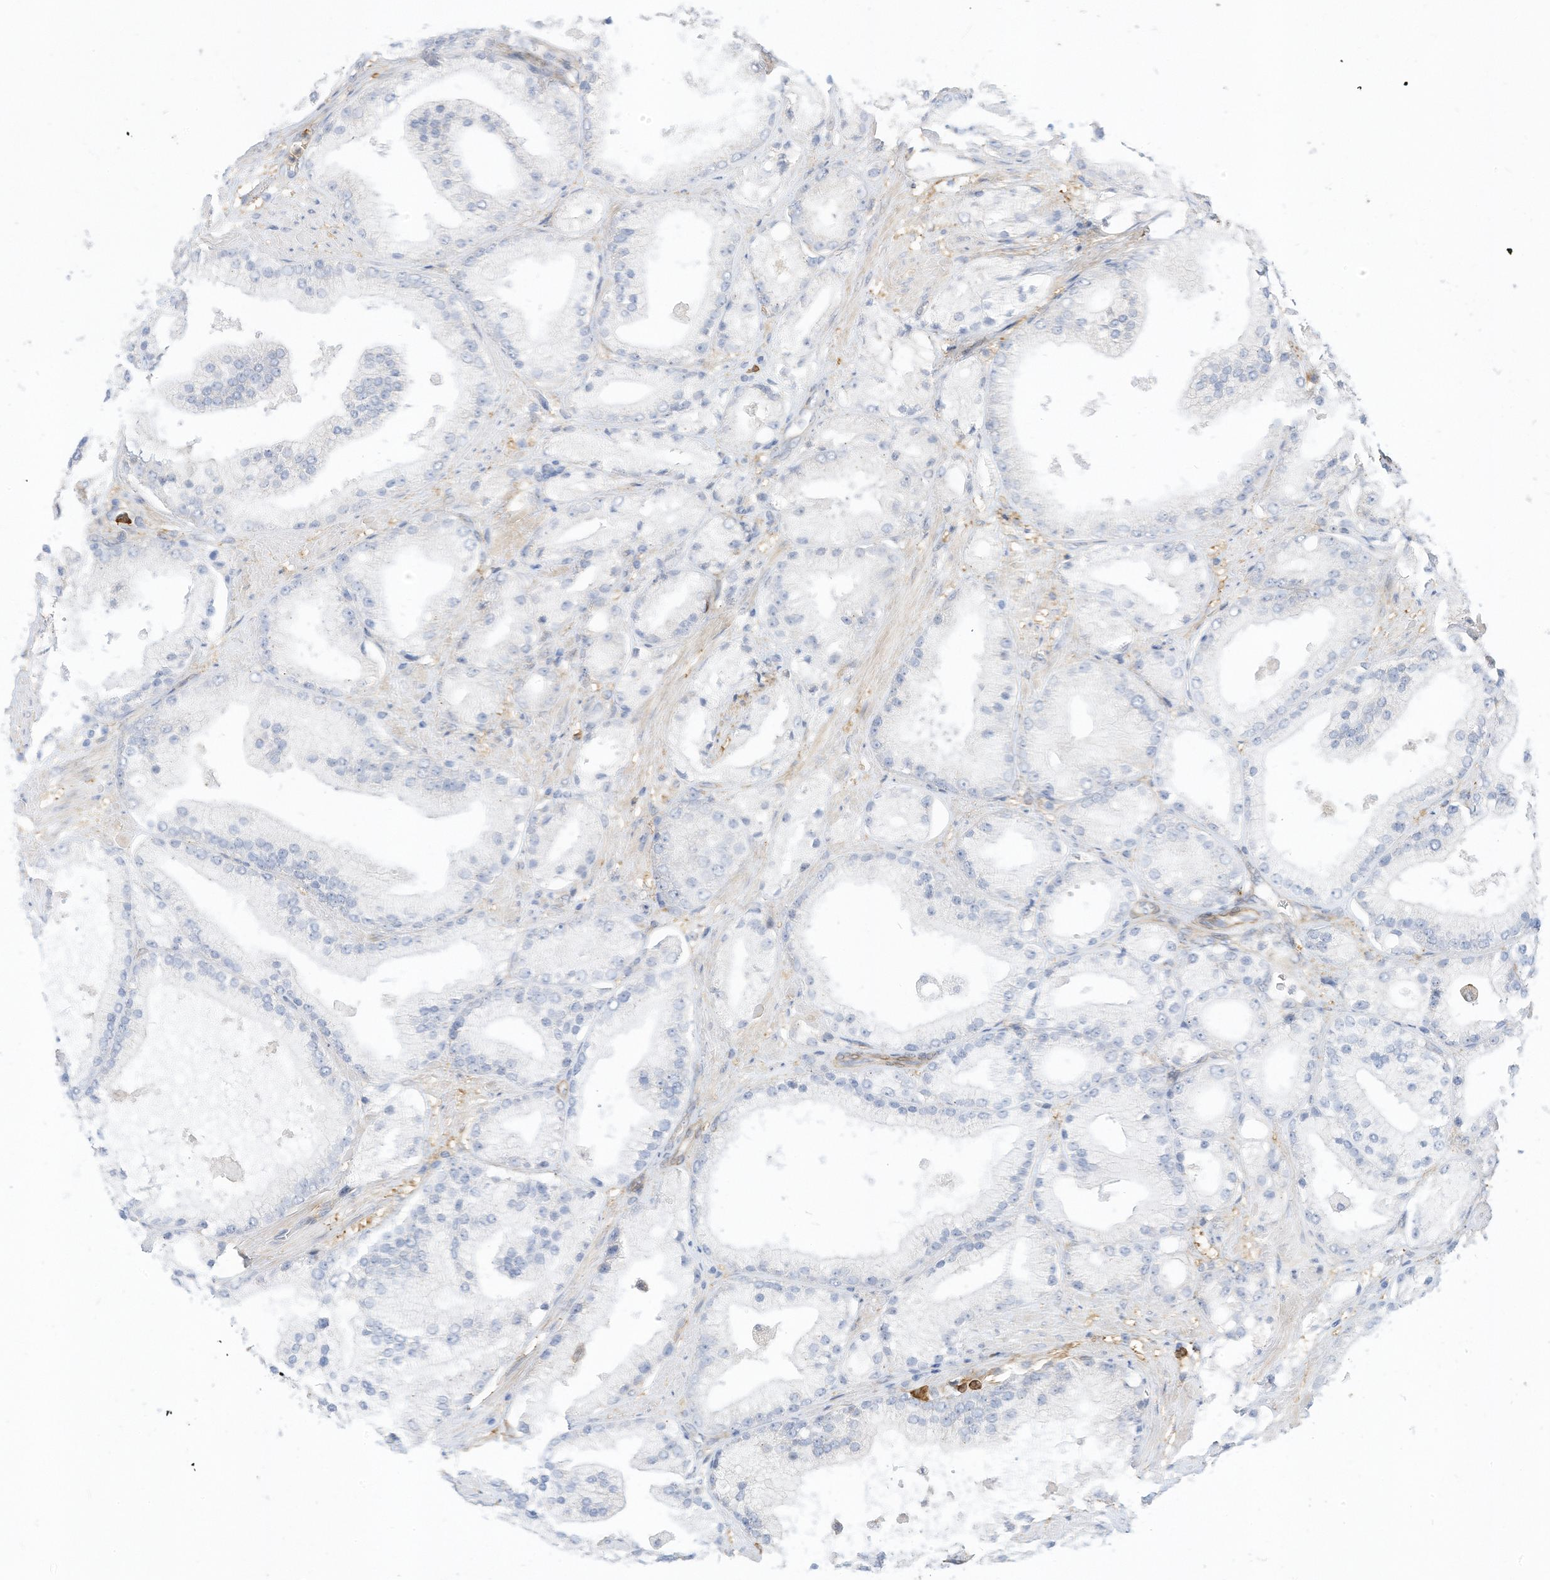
{"staining": {"intensity": "negative", "quantity": "none", "location": "none"}, "tissue": "prostate cancer", "cell_type": "Tumor cells", "image_type": "cancer", "snomed": [{"axis": "morphology", "description": "Adenocarcinoma, Low grade"}, {"axis": "topography", "description": "Prostate"}], "caption": "The micrograph exhibits no significant expression in tumor cells of prostate cancer (adenocarcinoma (low-grade)).", "gene": "ATP13A1", "patient": {"sex": "male", "age": 67}}